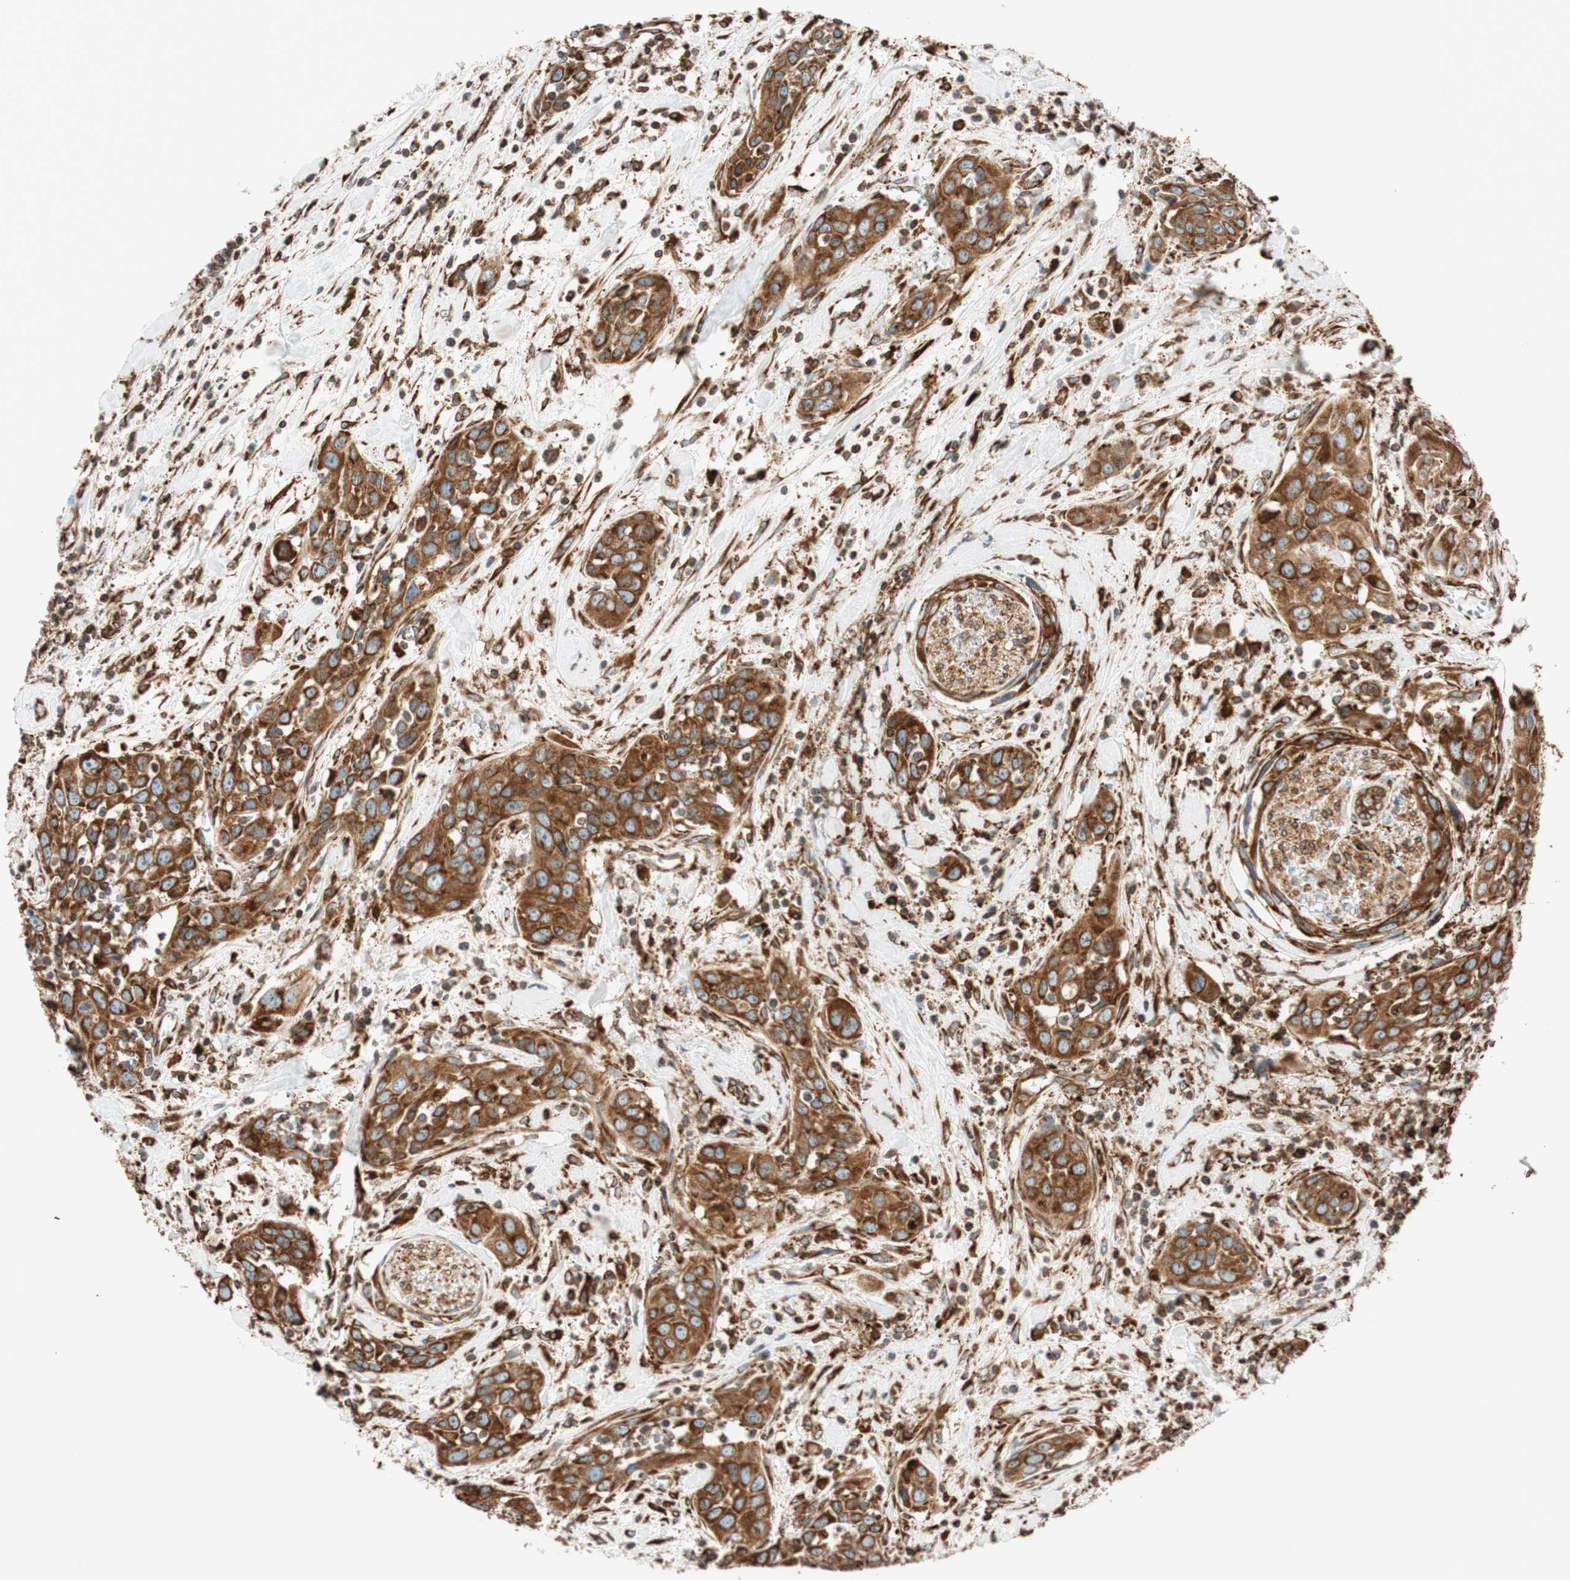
{"staining": {"intensity": "strong", "quantity": ">75%", "location": "cytoplasmic/membranous"}, "tissue": "head and neck cancer", "cell_type": "Tumor cells", "image_type": "cancer", "snomed": [{"axis": "morphology", "description": "Squamous cell carcinoma, NOS"}, {"axis": "topography", "description": "Oral tissue"}, {"axis": "topography", "description": "Head-Neck"}], "caption": "DAB (3,3'-diaminobenzidine) immunohistochemical staining of human squamous cell carcinoma (head and neck) reveals strong cytoplasmic/membranous protein expression in about >75% of tumor cells.", "gene": "PRKCSH", "patient": {"sex": "female", "age": 50}}